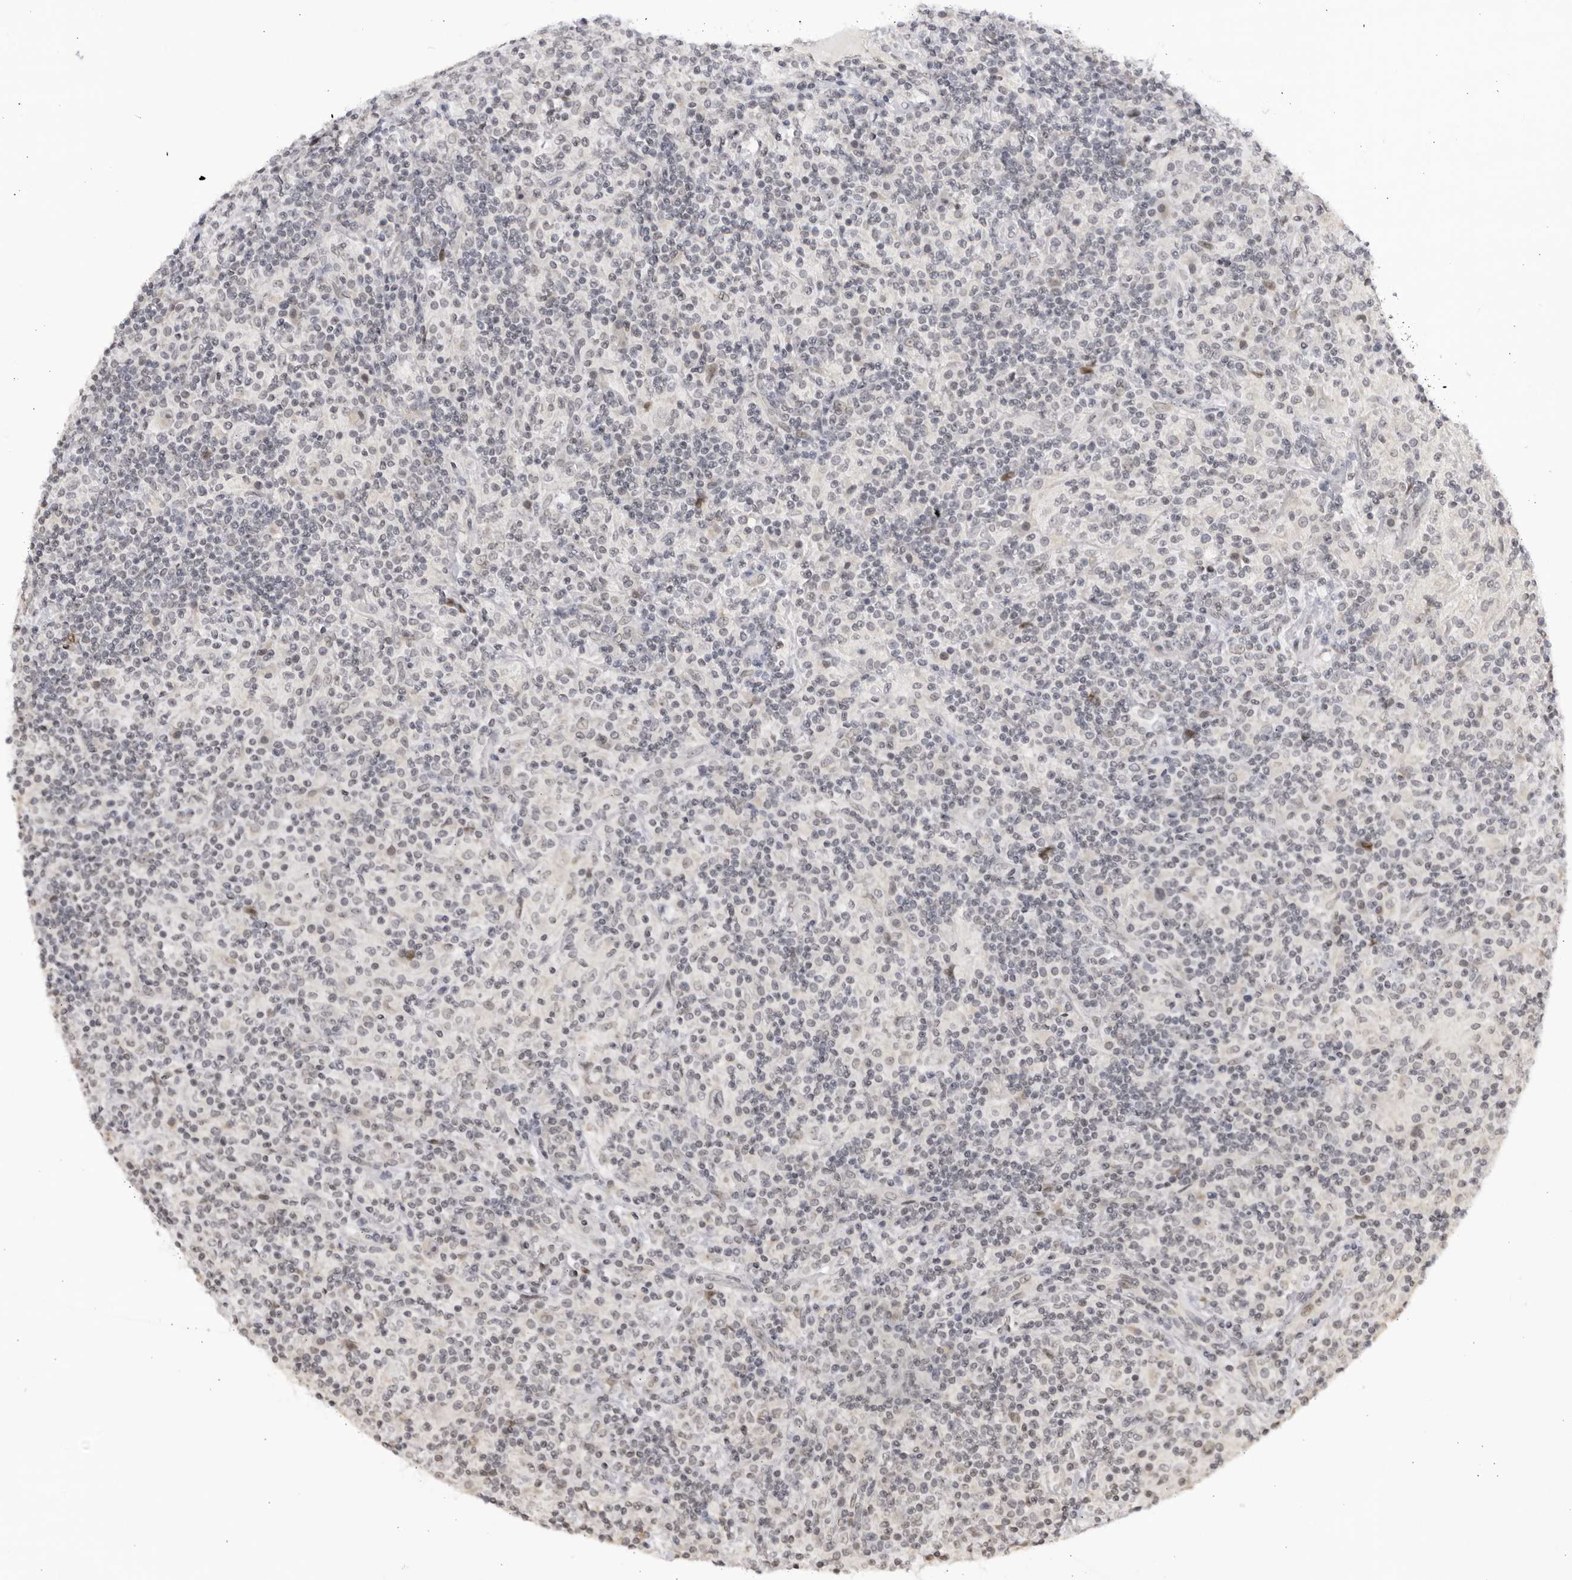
{"staining": {"intensity": "negative", "quantity": "none", "location": "none"}, "tissue": "lymphoma", "cell_type": "Tumor cells", "image_type": "cancer", "snomed": [{"axis": "morphology", "description": "Hodgkin's disease, NOS"}, {"axis": "topography", "description": "Lymph node"}], "caption": "Lymphoma was stained to show a protein in brown. There is no significant staining in tumor cells. (Immunohistochemistry (ihc), brightfield microscopy, high magnification).", "gene": "RASGEF1C", "patient": {"sex": "male", "age": 70}}